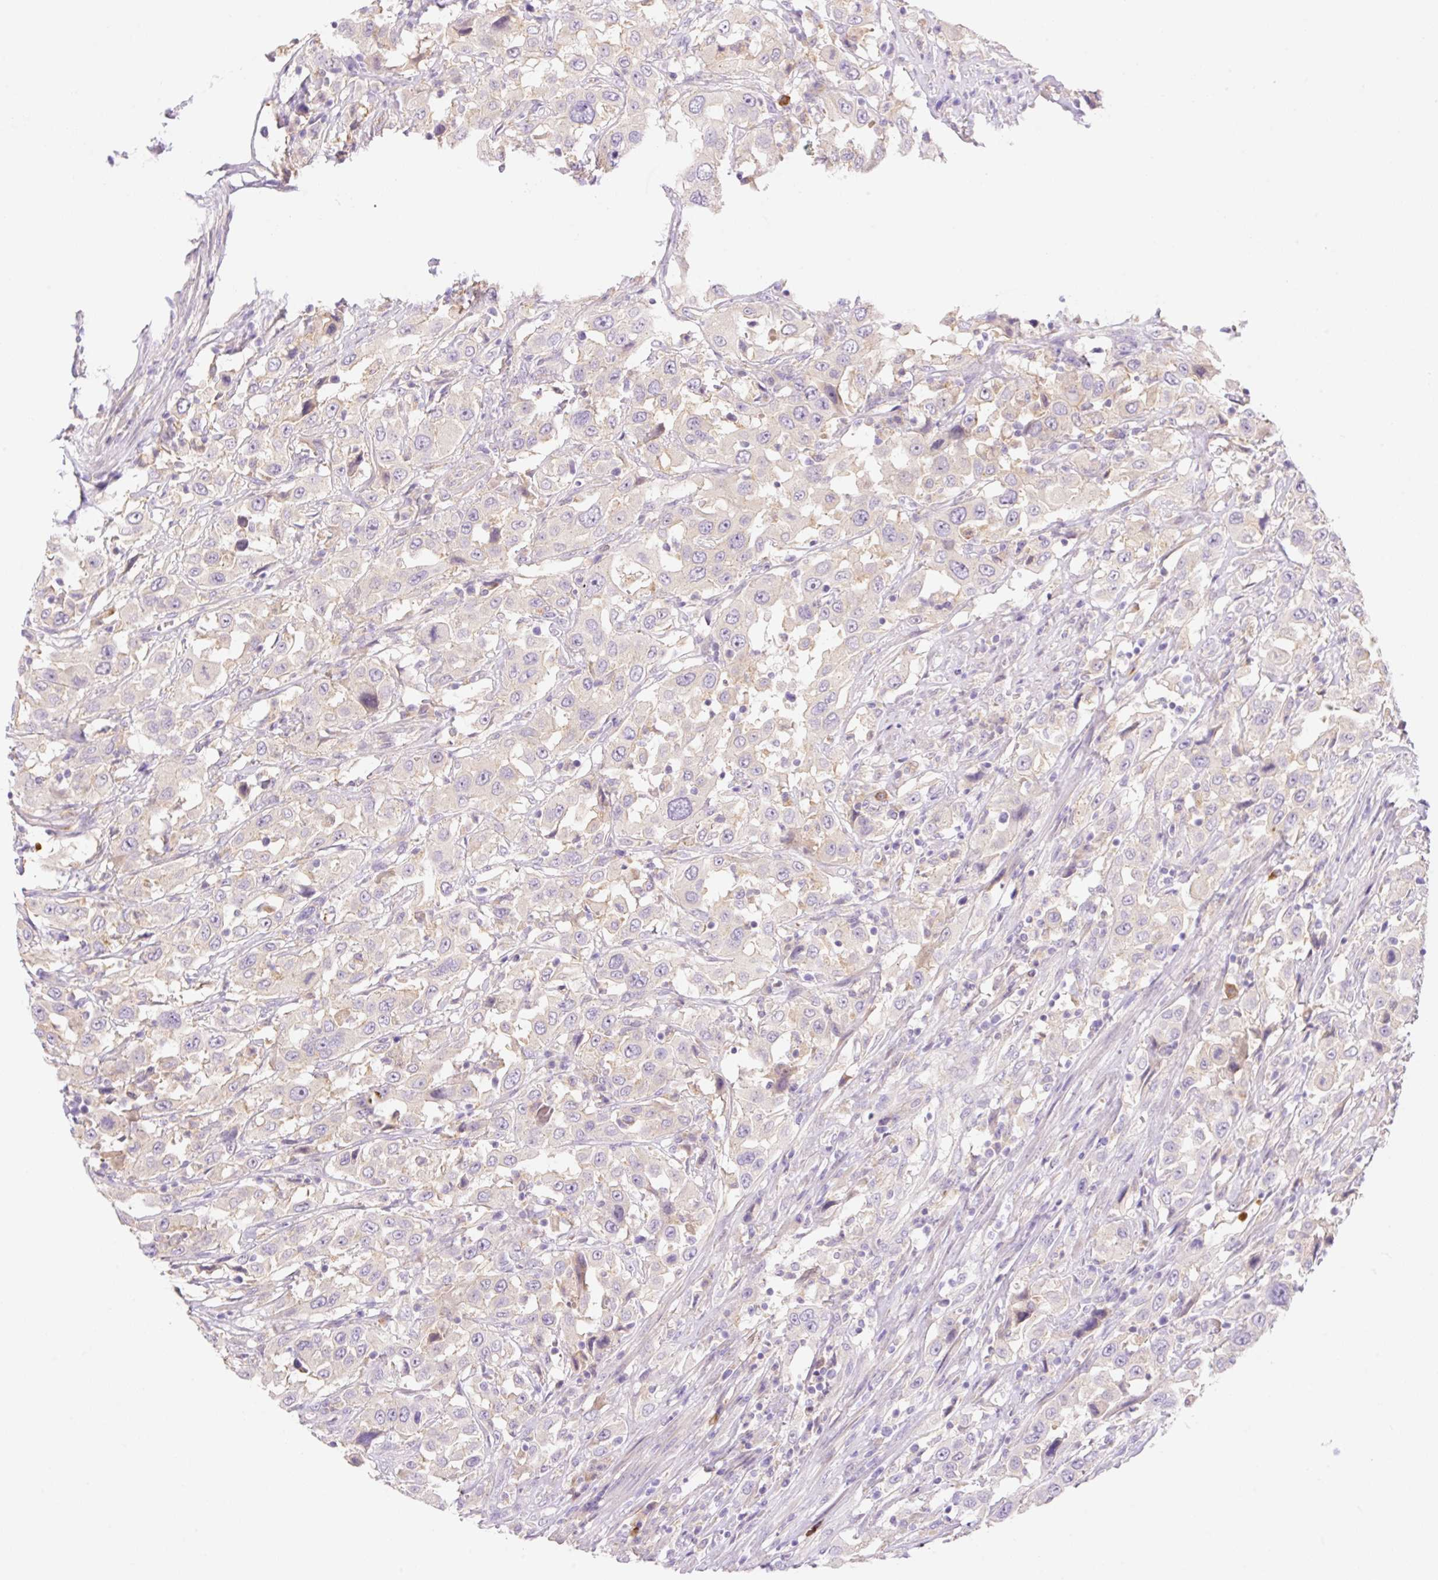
{"staining": {"intensity": "negative", "quantity": "none", "location": "none"}, "tissue": "urothelial cancer", "cell_type": "Tumor cells", "image_type": "cancer", "snomed": [{"axis": "morphology", "description": "Urothelial carcinoma, High grade"}, {"axis": "topography", "description": "Urinary bladder"}], "caption": "Immunohistochemistry image of neoplastic tissue: human urothelial cancer stained with DAB reveals no significant protein positivity in tumor cells. (DAB immunohistochemistry (IHC), high magnification).", "gene": "DENND5A", "patient": {"sex": "male", "age": 61}}